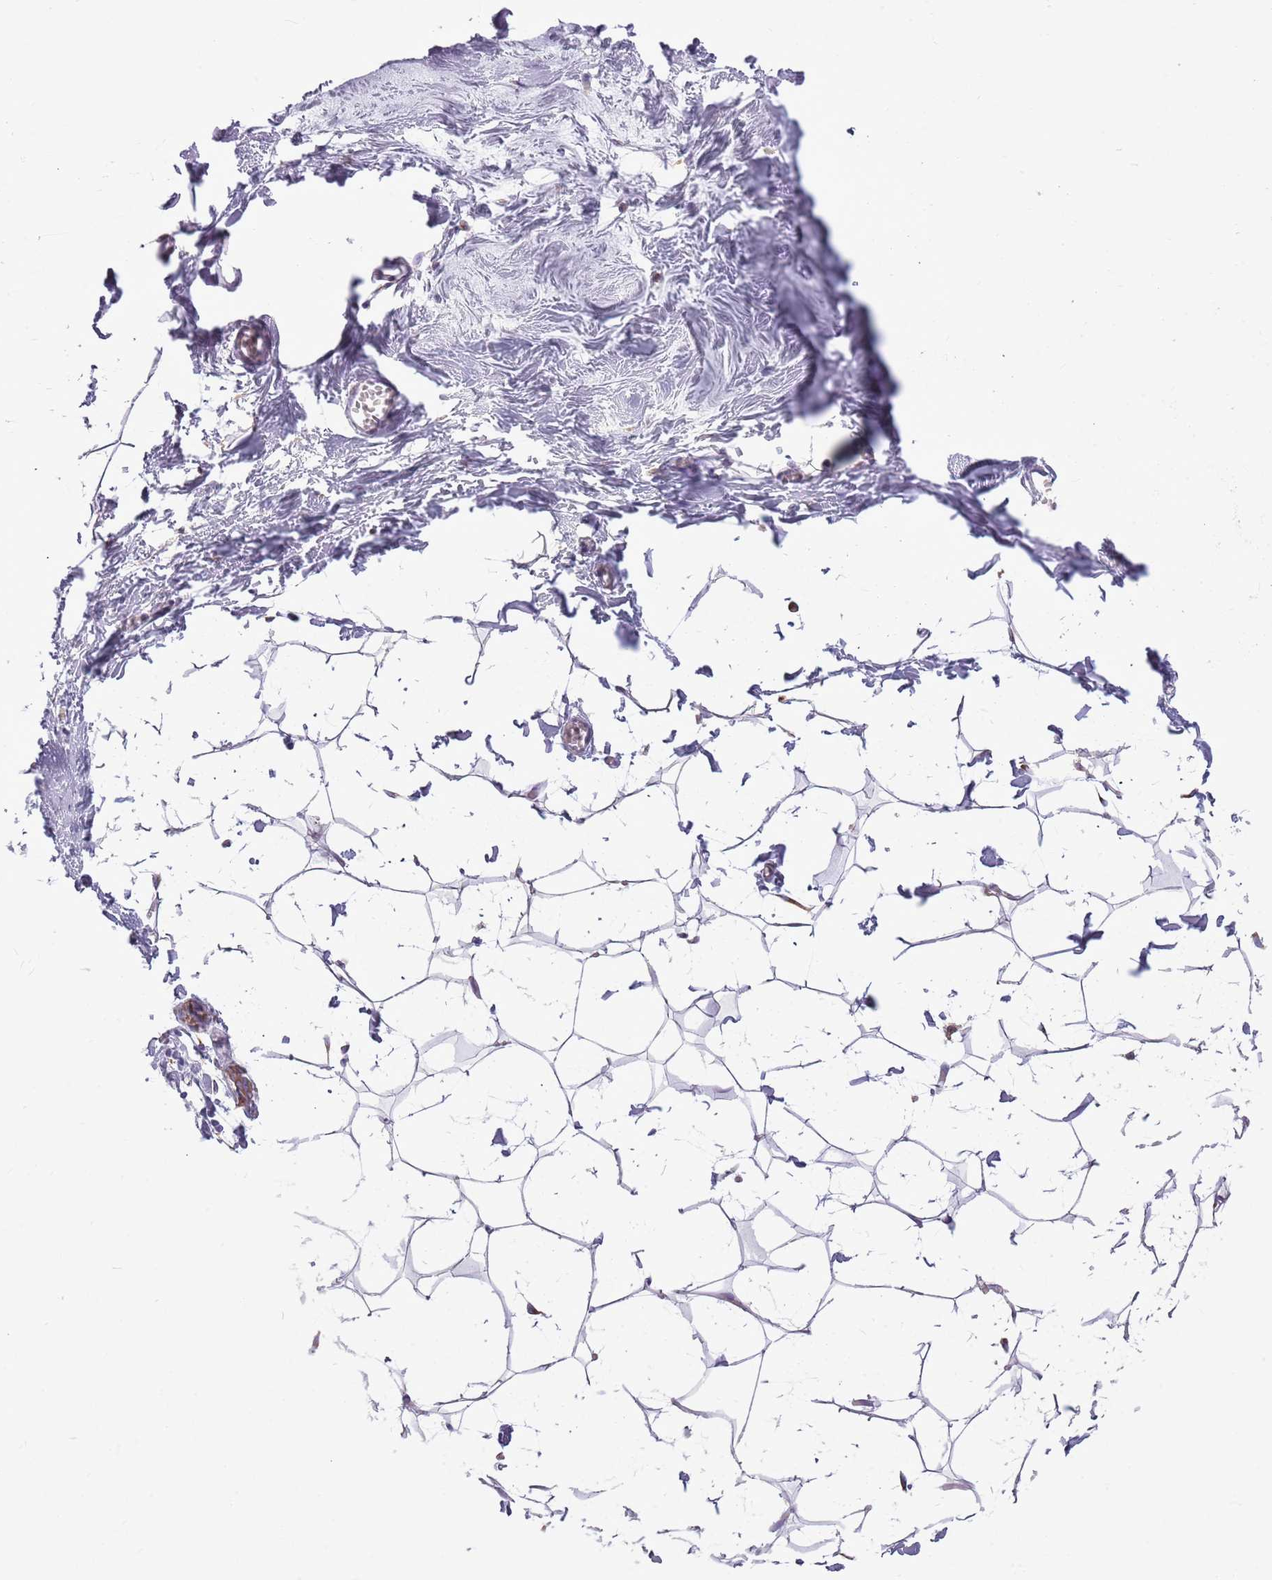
{"staining": {"intensity": "negative", "quantity": "none", "location": "none"}, "tissue": "breast", "cell_type": "Adipocytes", "image_type": "normal", "snomed": [{"axis": "morphology", "description": "Normal tissue, NOS"}, {"axis": "topography", "description": "Breast"}], "caption": "High magnification brightfield microscopy of unremarkable breast stained with DAB (brown) and counterstained with hematoxylin (blue): adipocytes show no significant expression. (Brightfield microscopy of DAB immunohistochemistry at high magnification).", "gene": "KCTD19", "patient": {"sex": "female", "age": 27}}